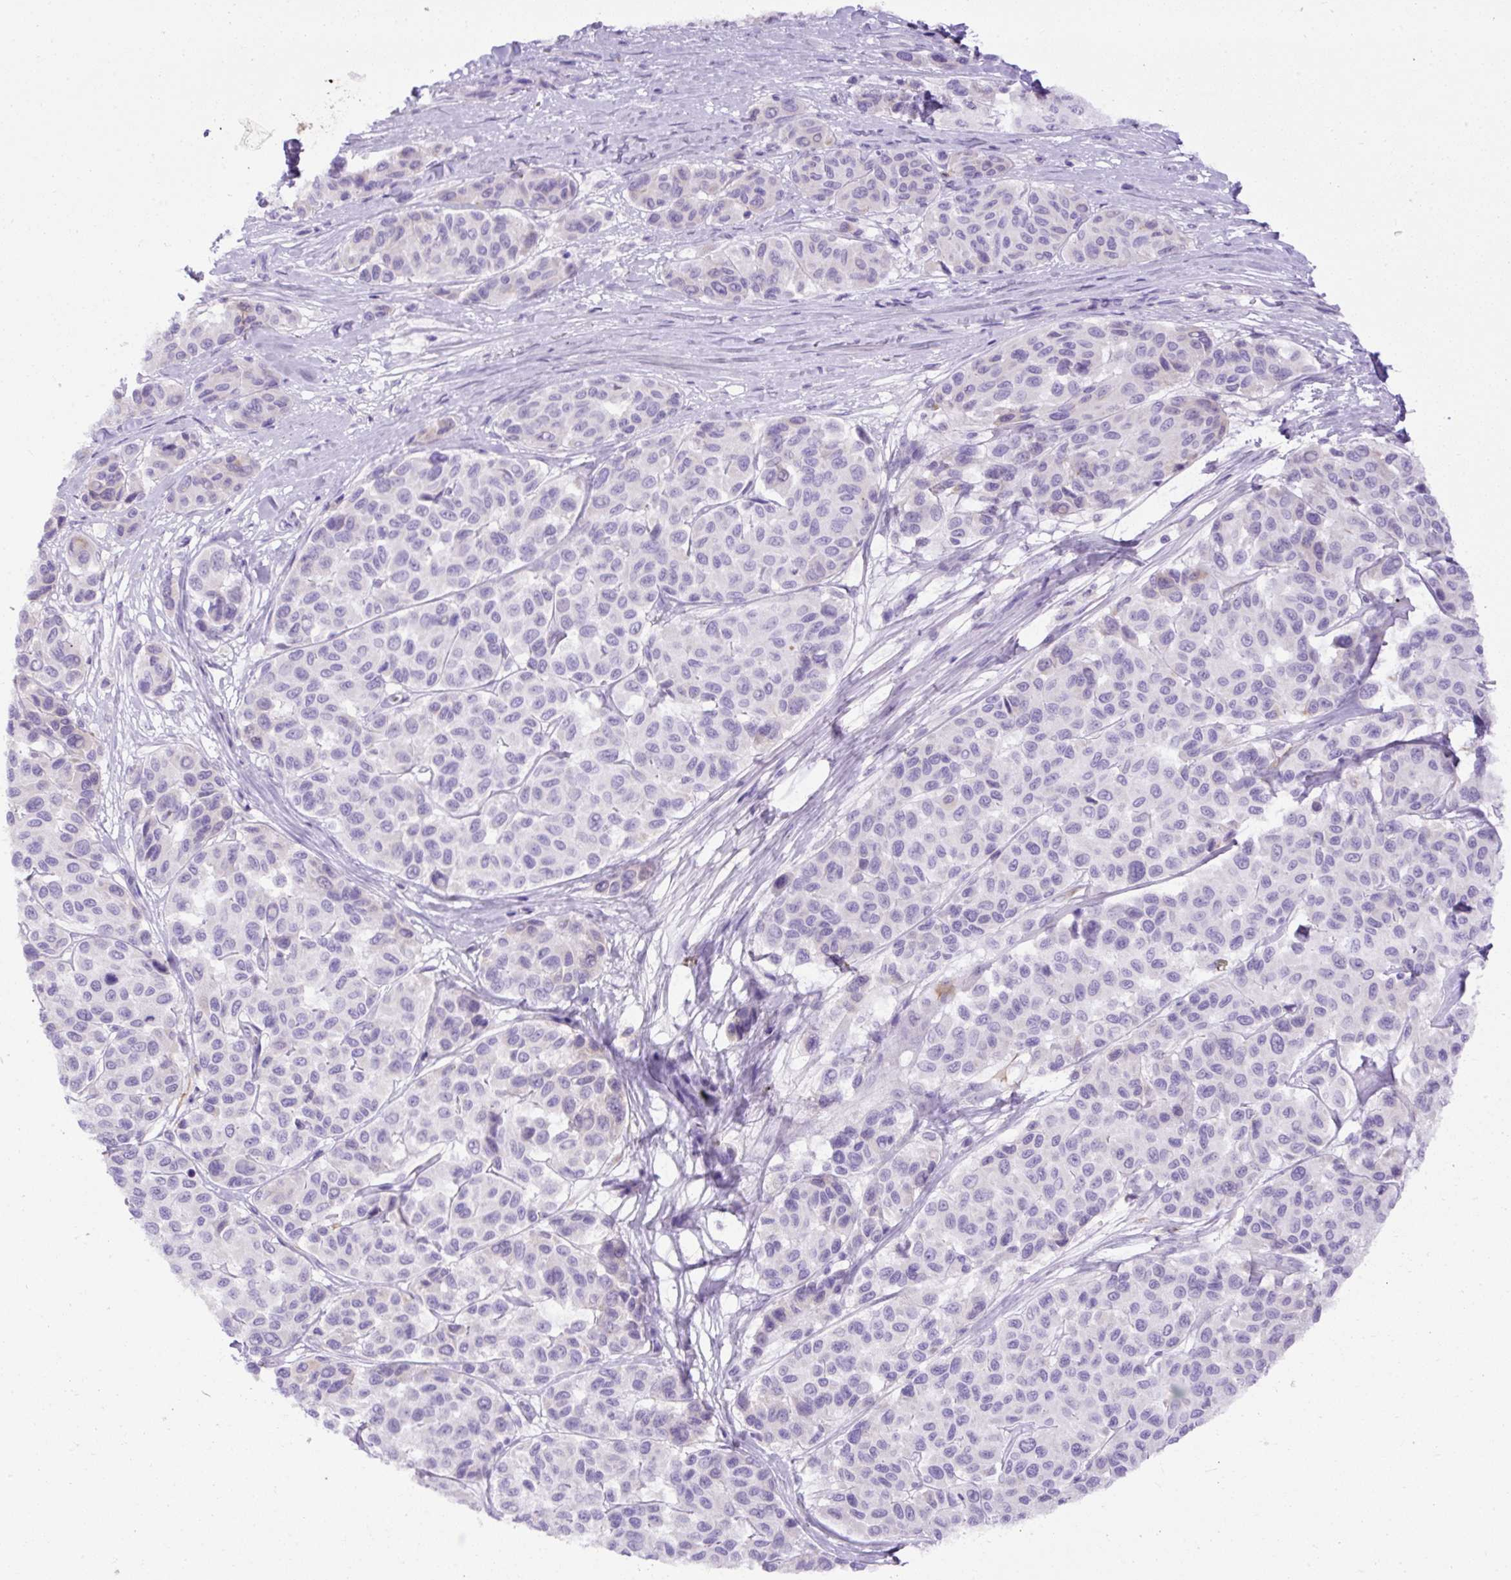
{"staining": {"intensity": "weak", "quantity": "<25%", "location": "cytoplasmic/membranous"}, "tissue": "melanoma", "cell_type": "Tumor cells", "image_type": "cancer", "snomed": [{"axis": "morphology", "description": "Malignant melanoma, NOS"}, {"axis": "topography", "description": "Skin"}], "caption": "Immunohistochemistry histopathology image of malignant melanoma stained for a protein (brown), which exhibits no staining in tumor cells.", "gene": "SPTBN5", "patient": {"sex": "female", "age": 66}}